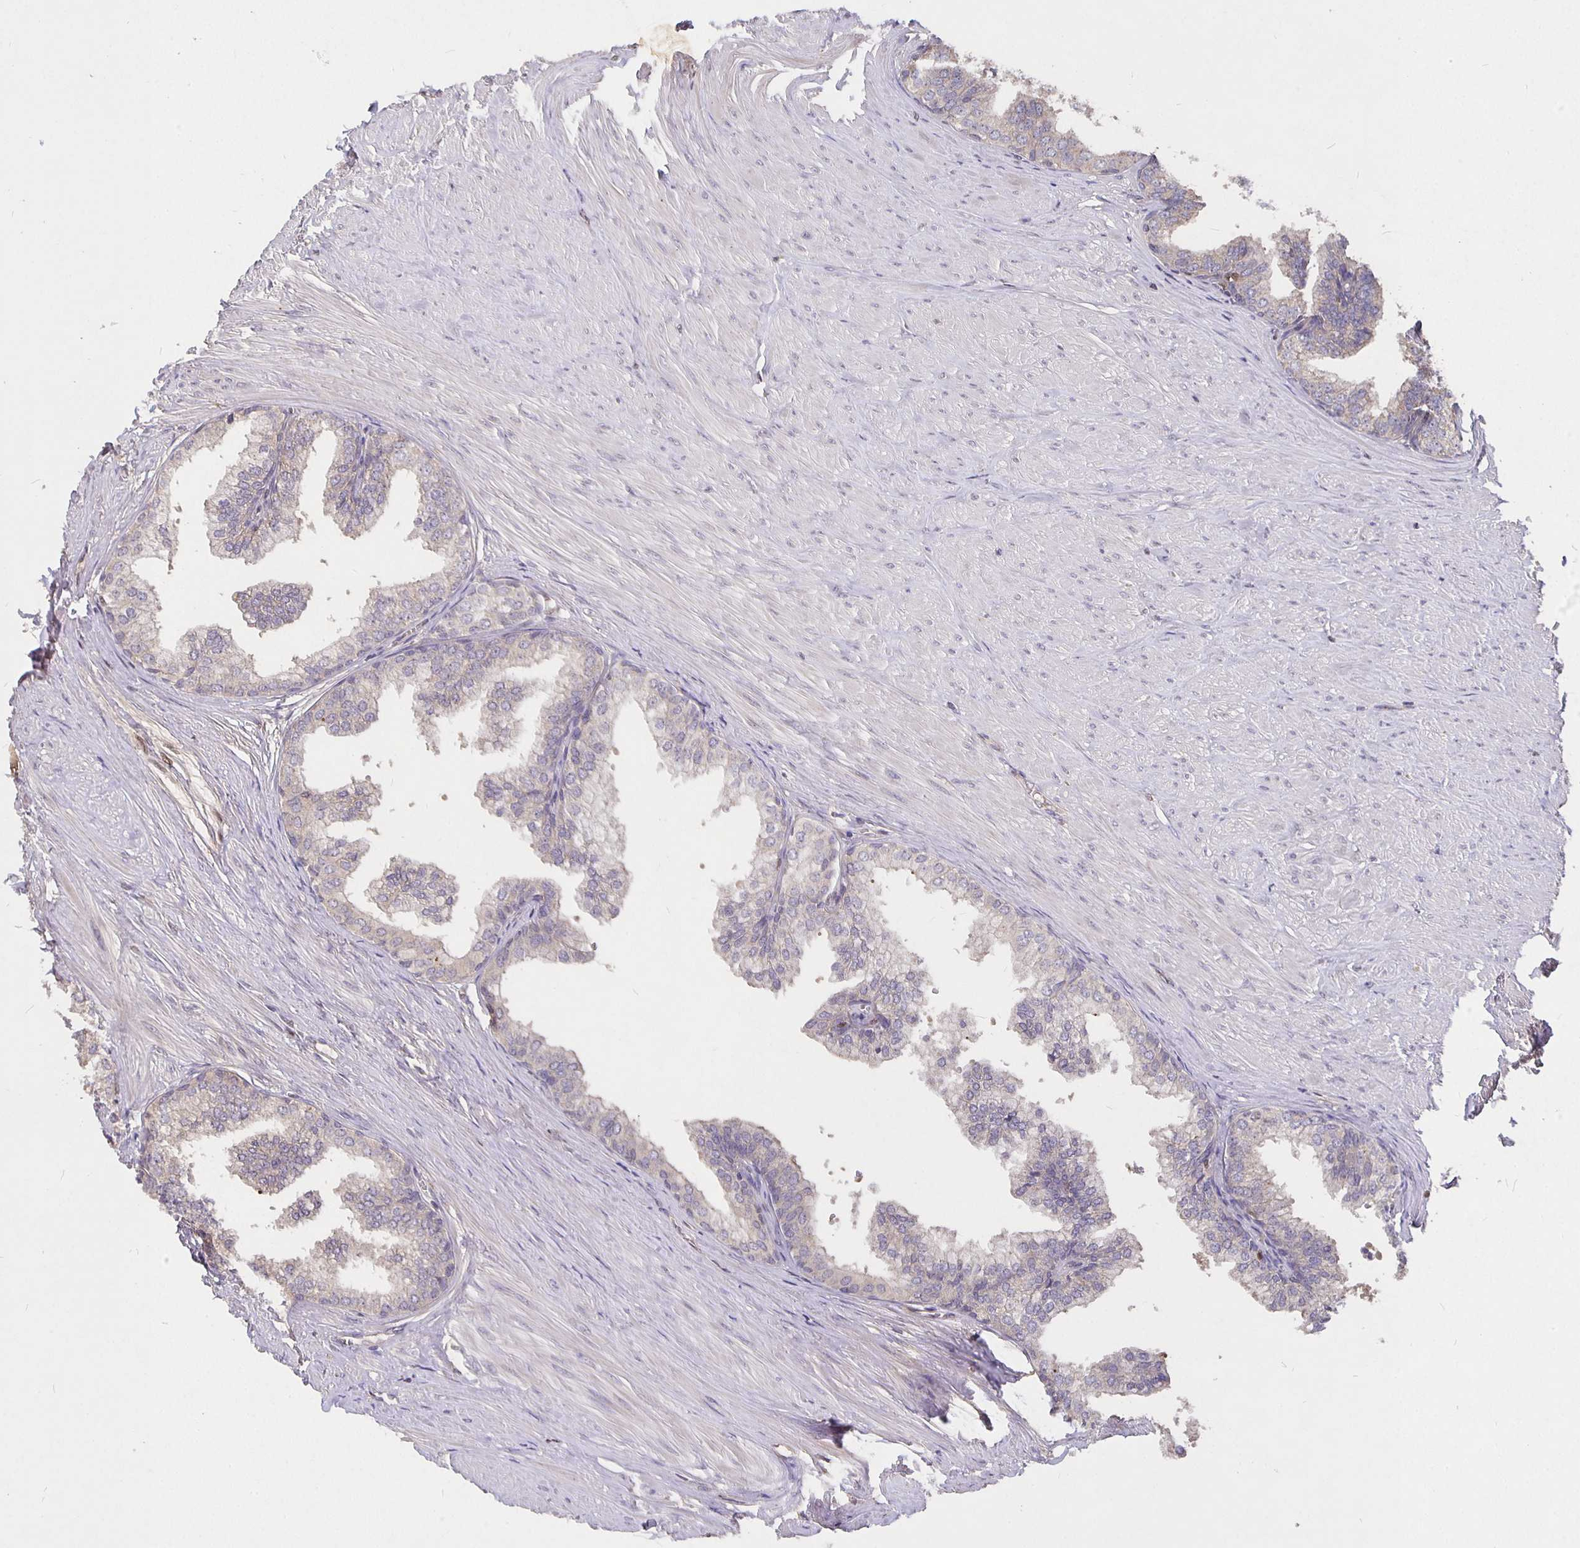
{"staining": {"intensity": "negative", "quantity": "none", "location": "none"}, "tissue": "prostate", "cell_type": "Glandular cells", "image_type": "normal", "snomed": [{"axis": "morphology", "description": "Normal tissue, NOS"}, {"axis": "topography", "description": "Prostate"}, {"axis": "topography", "description": "Peripheral nerve tissue"}], "caption": "Prostate stained for a protein using IHC demonstrates no expression glandular cells.", "gene": "NOG", "patient": {"sex": "male", "age": 55}}